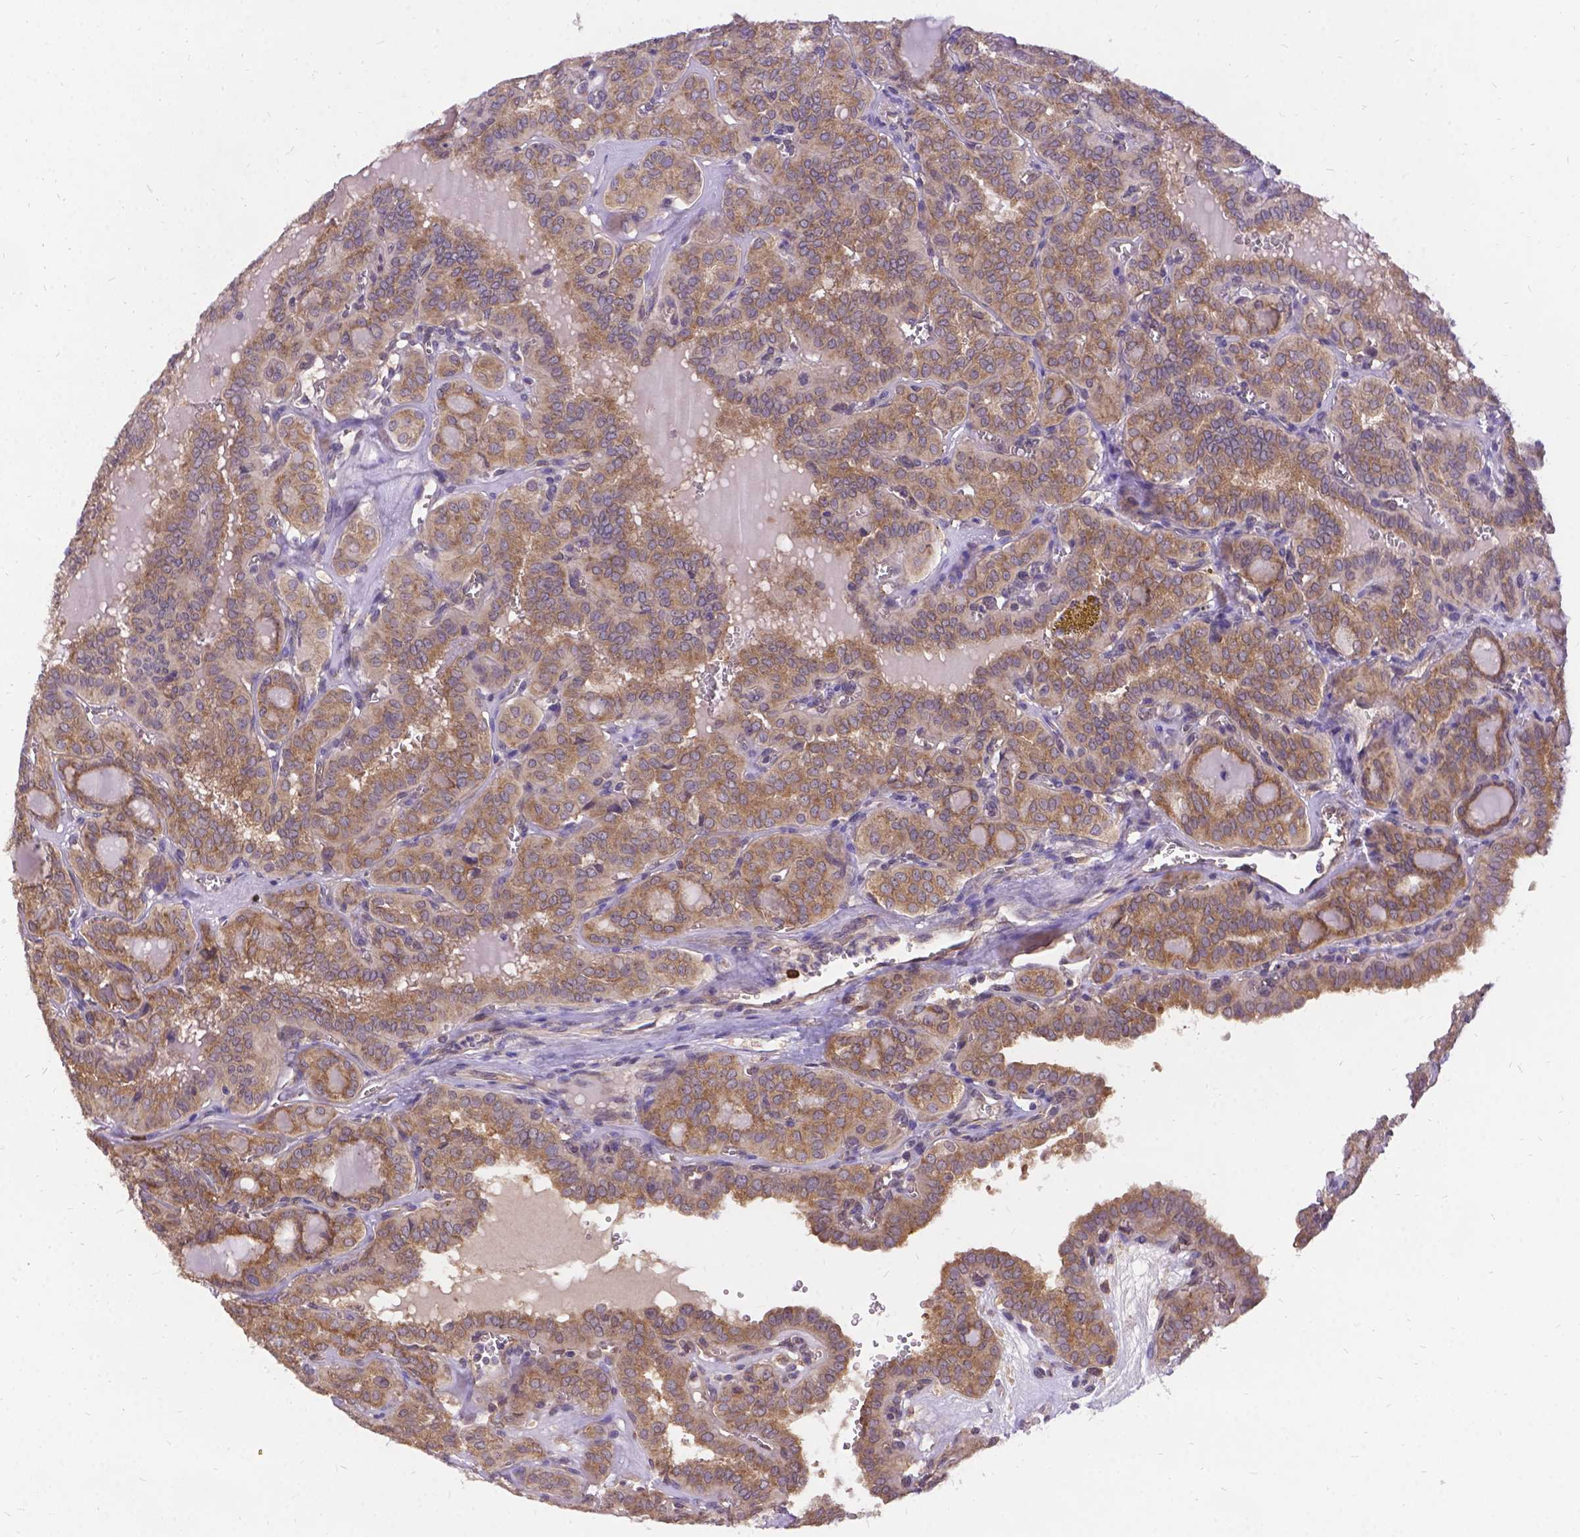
{"staining": {"intensity": "moderate", "quantity": ">75%", "location": "cytoplasmic/membranous"}, "tissue": "thyroid cancer", "cell_type": "Tumor cells", "image_type": "cancer", "snomed": [{"axis": "morphology", "description": "Papillary adenocarcinoma, NOS"}, {"axis": "topography", "description": "Thyroid gland"}], "caption": "IHC (DAB (3,3'-diaminobenzidine)) staining of papillary adenocarcinoma (thyroid) exhibits moderate cytoplasmic/membranous protein expression in about >75% of tumor cells.", "gene": "DENND6A", "patient": {"sex": "female", "age": 41}}